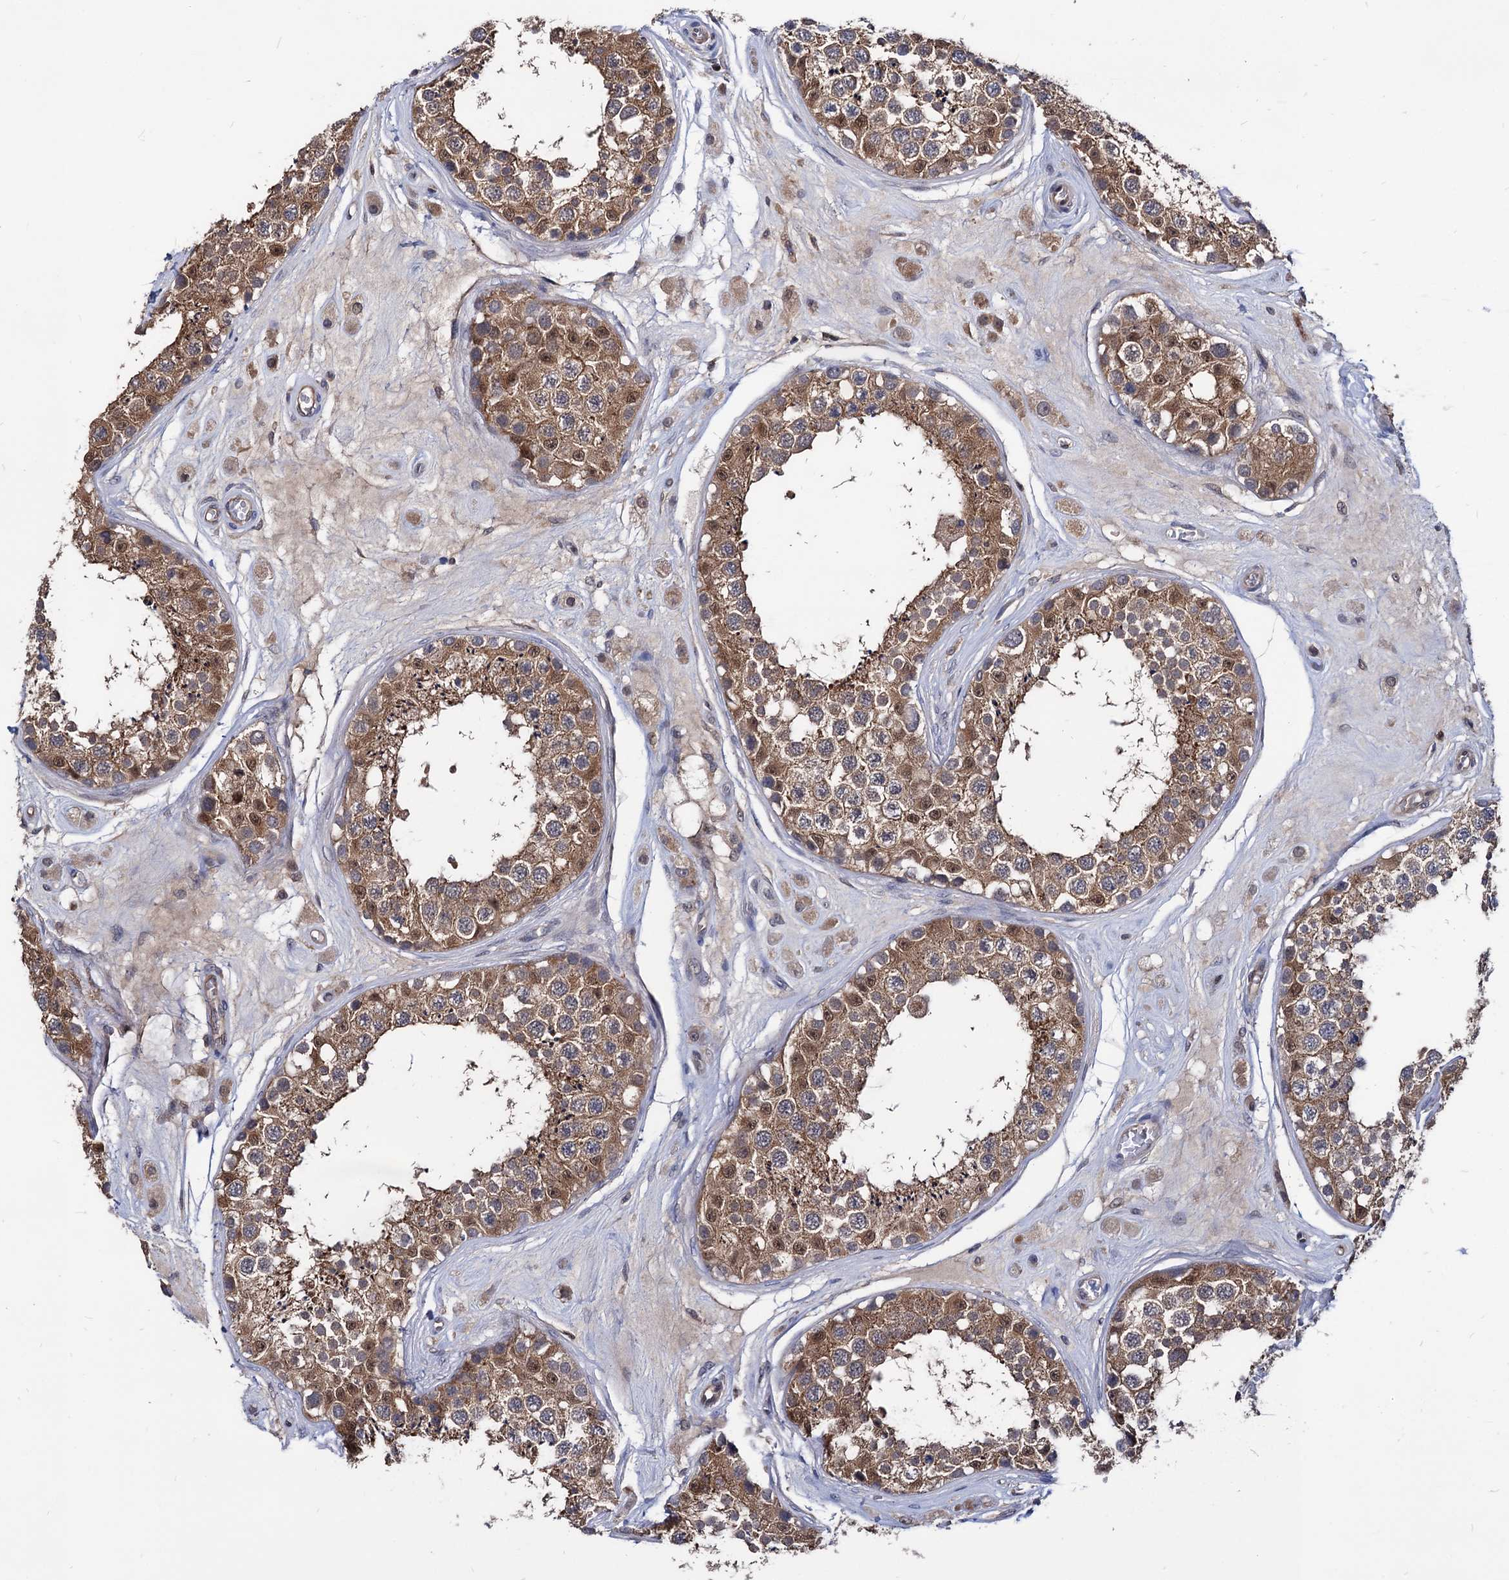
{"staining": {"intensity": "moderate", "quantity": ">75%", "location": "cytoplasmic/membranous,nuclear"}, "tissue": "testis", "cell_type": "Cells in seminiferous ducts", "image_type": "normal", "snomed": [{"axis": "morphology", "description": "Normal tissue, NOS"}, {"axis": "topography", "description": "Testis"}], "caption": "About >75% of cells in seminiferous ducts in unremarkable human testis show moderate cytoplasmic/membranous,nuclear protein expression as visualized by brown immunohistochemical staining.", "gene": "CPPED1", "patient": {"sex": "male", "age": 25}}